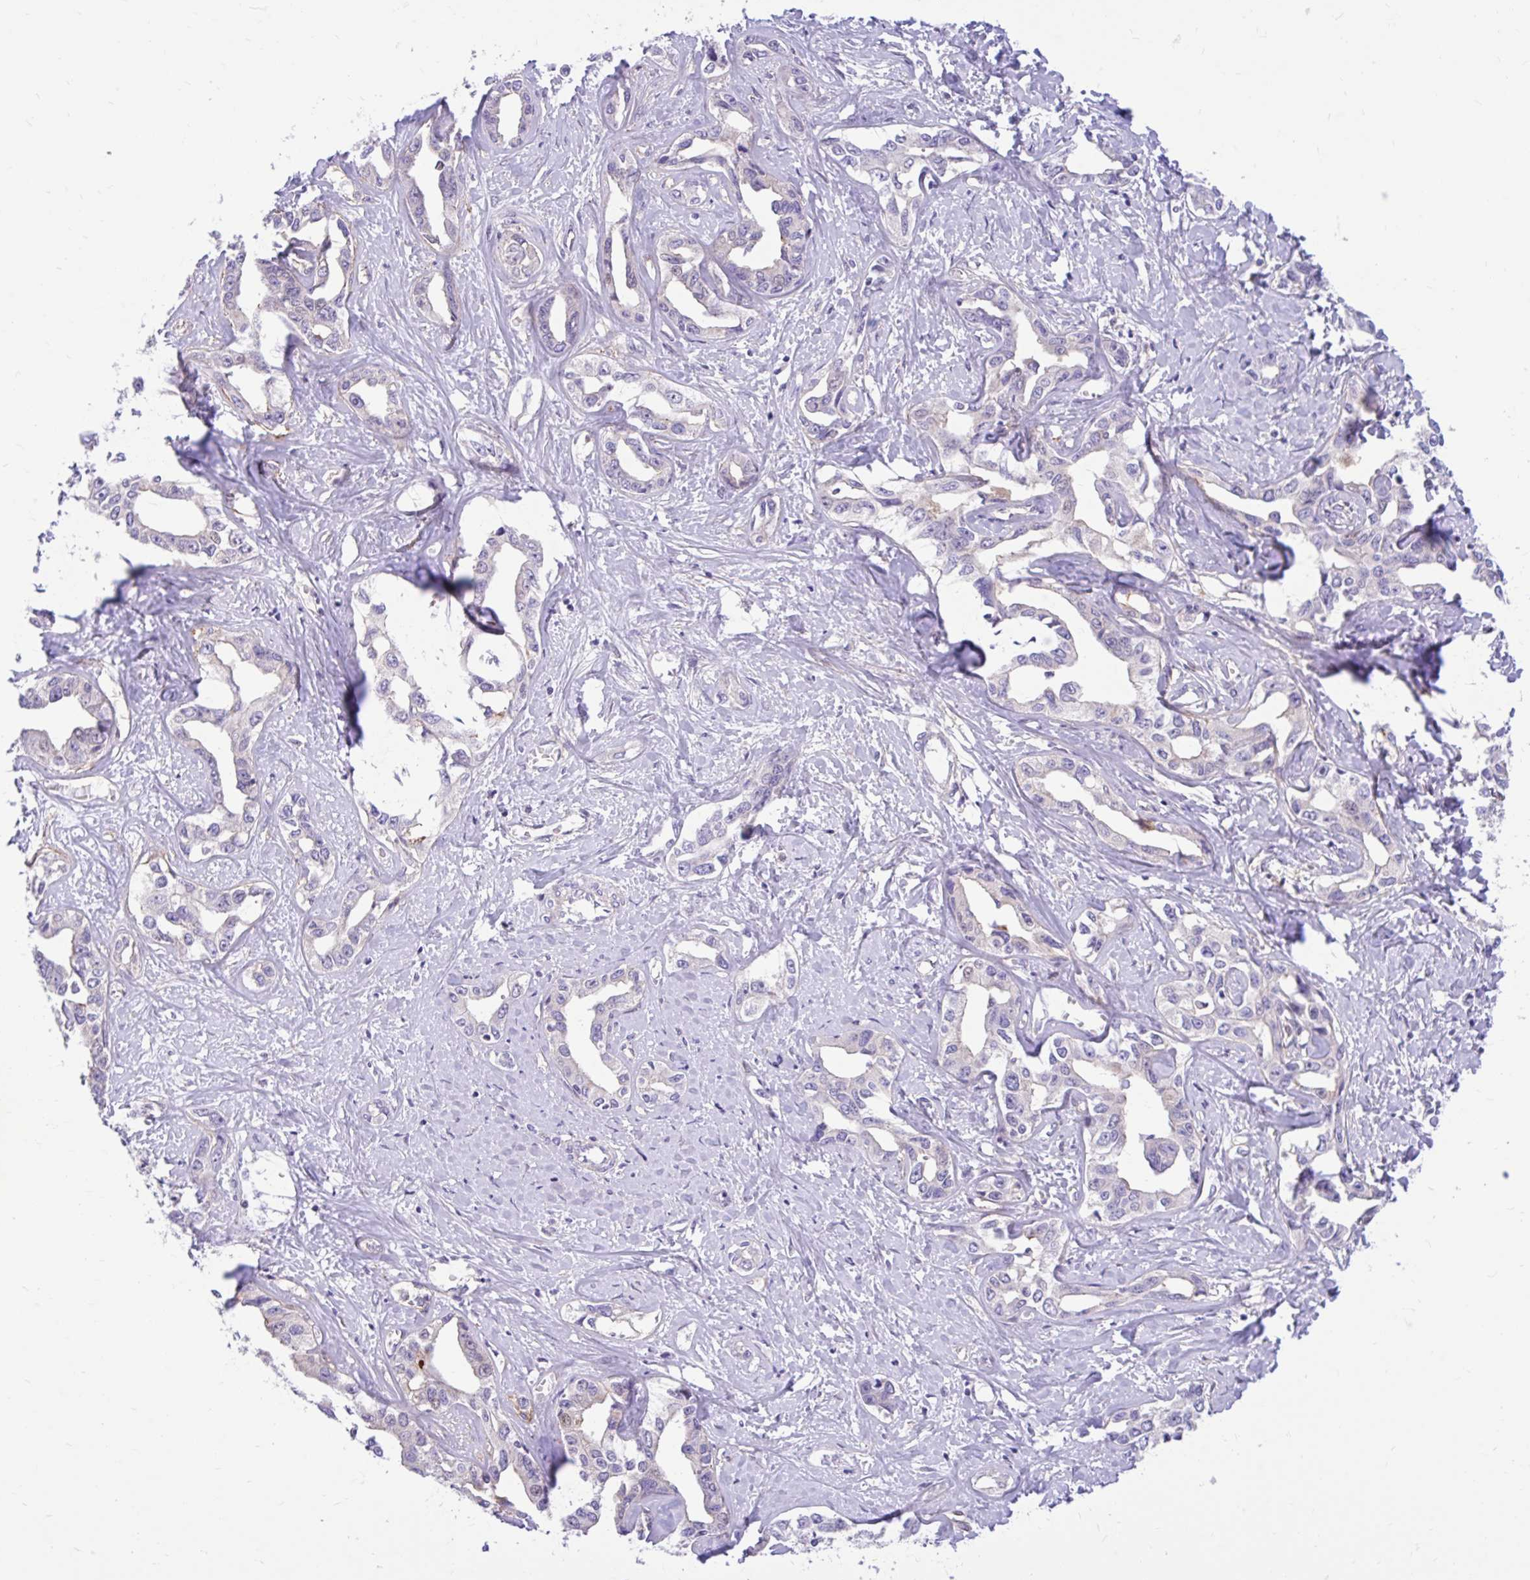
{"staining": {"intensity": "negative", "quantity": "none", "location": "none"}, "tissue": "liver cancer", "cell_type": "Tumor cells", "image_type": "cancer", "snomed": [{"axis": "morphology", "description": "Cholangiocarcinoma"}, {"axis": "topography", "description": "Liver"}], "caption": "This is an immunohistochemistry (IHC) micrograph of liver cancer (cholangiocarcinoma). There is no positivity in tumor cells.", "gene": "ESPNL", "patient": {"sex": "male", "age": 59}}